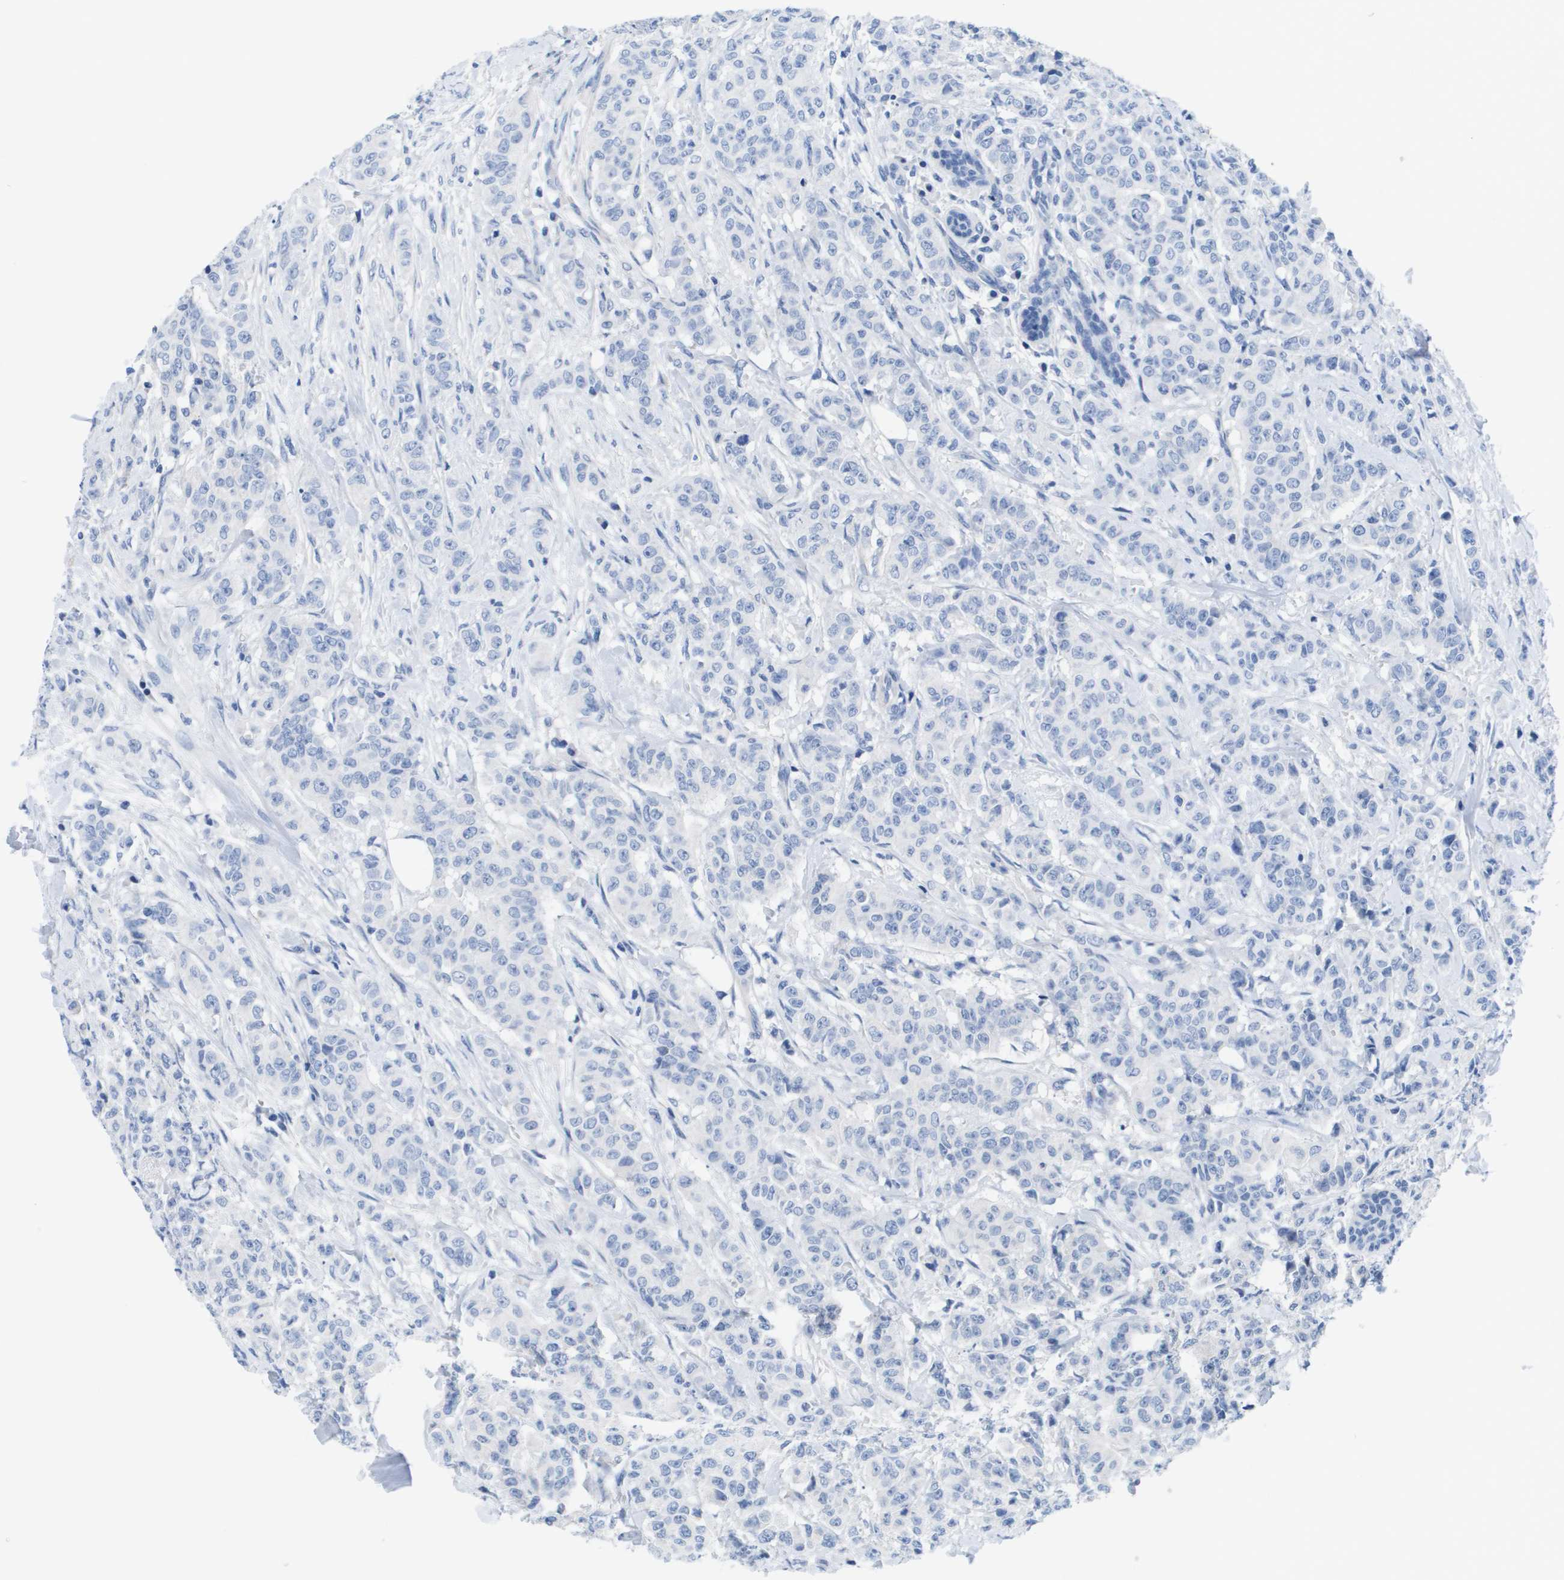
{"staining": {"intensity": "negative", "quantity": "none", "location": "none"}, "tissue": "breast cancer", "cell_type": "Tumor cells", "image_type": "cancer", "snomed": [{"axis": "morphology", "description": "Normal tissue, NOS"}, {"axis": "morphology", "description": "Duct carcinoma"}, {"axis": "topography", "description": "Breast"}], "caption": "The histopathology image shows no staining of tumor cells in breast cancer. (DAB (3,3'-diaminobenzidine) immunohistochemistry, high magnification).", "gene": "APOA1", "patient": {"sex": "female", "age": 40}}